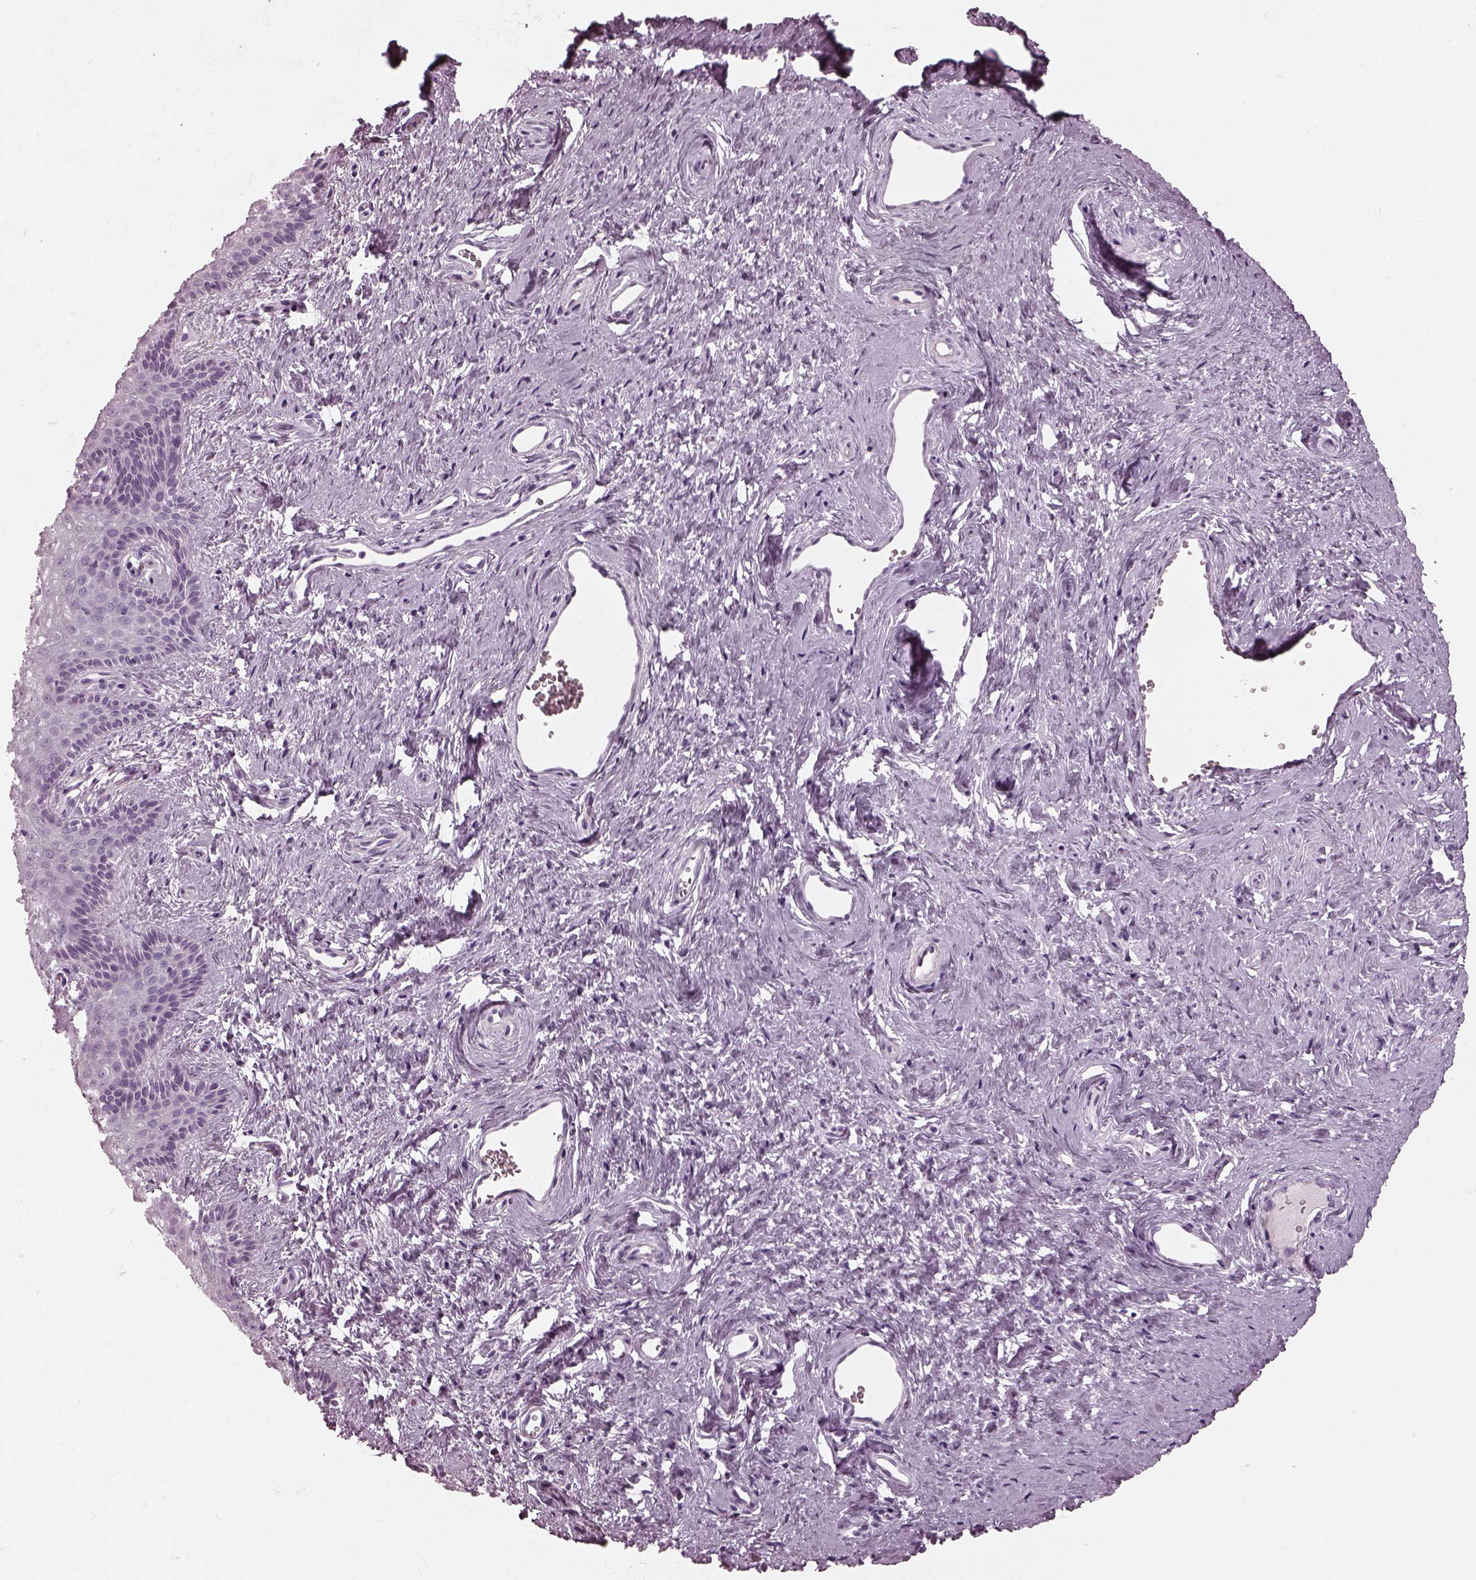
{"staining": {"intensity": "negative", "quantity": "none", "location": "none"}, "tissue": "vagina", "cell_type": "Squamous epithelial cells", "image_type": "normal", "snomed": [{"axis": "morphology", "description": "Normal tissue, NOS"}, {"axis": "topography", "description": "Vagina"}], "caption": "High power microscopy histopathology image of an IHC histopathology image of normal vagina, revealing no significant positivity in squamous epithelial cells. (DAB (3,3'-diaminobenzidine) IHC with hematoxylin counter stain).", "gene": "RCVRN", "patient": {"sex": "female", "age": 45}}